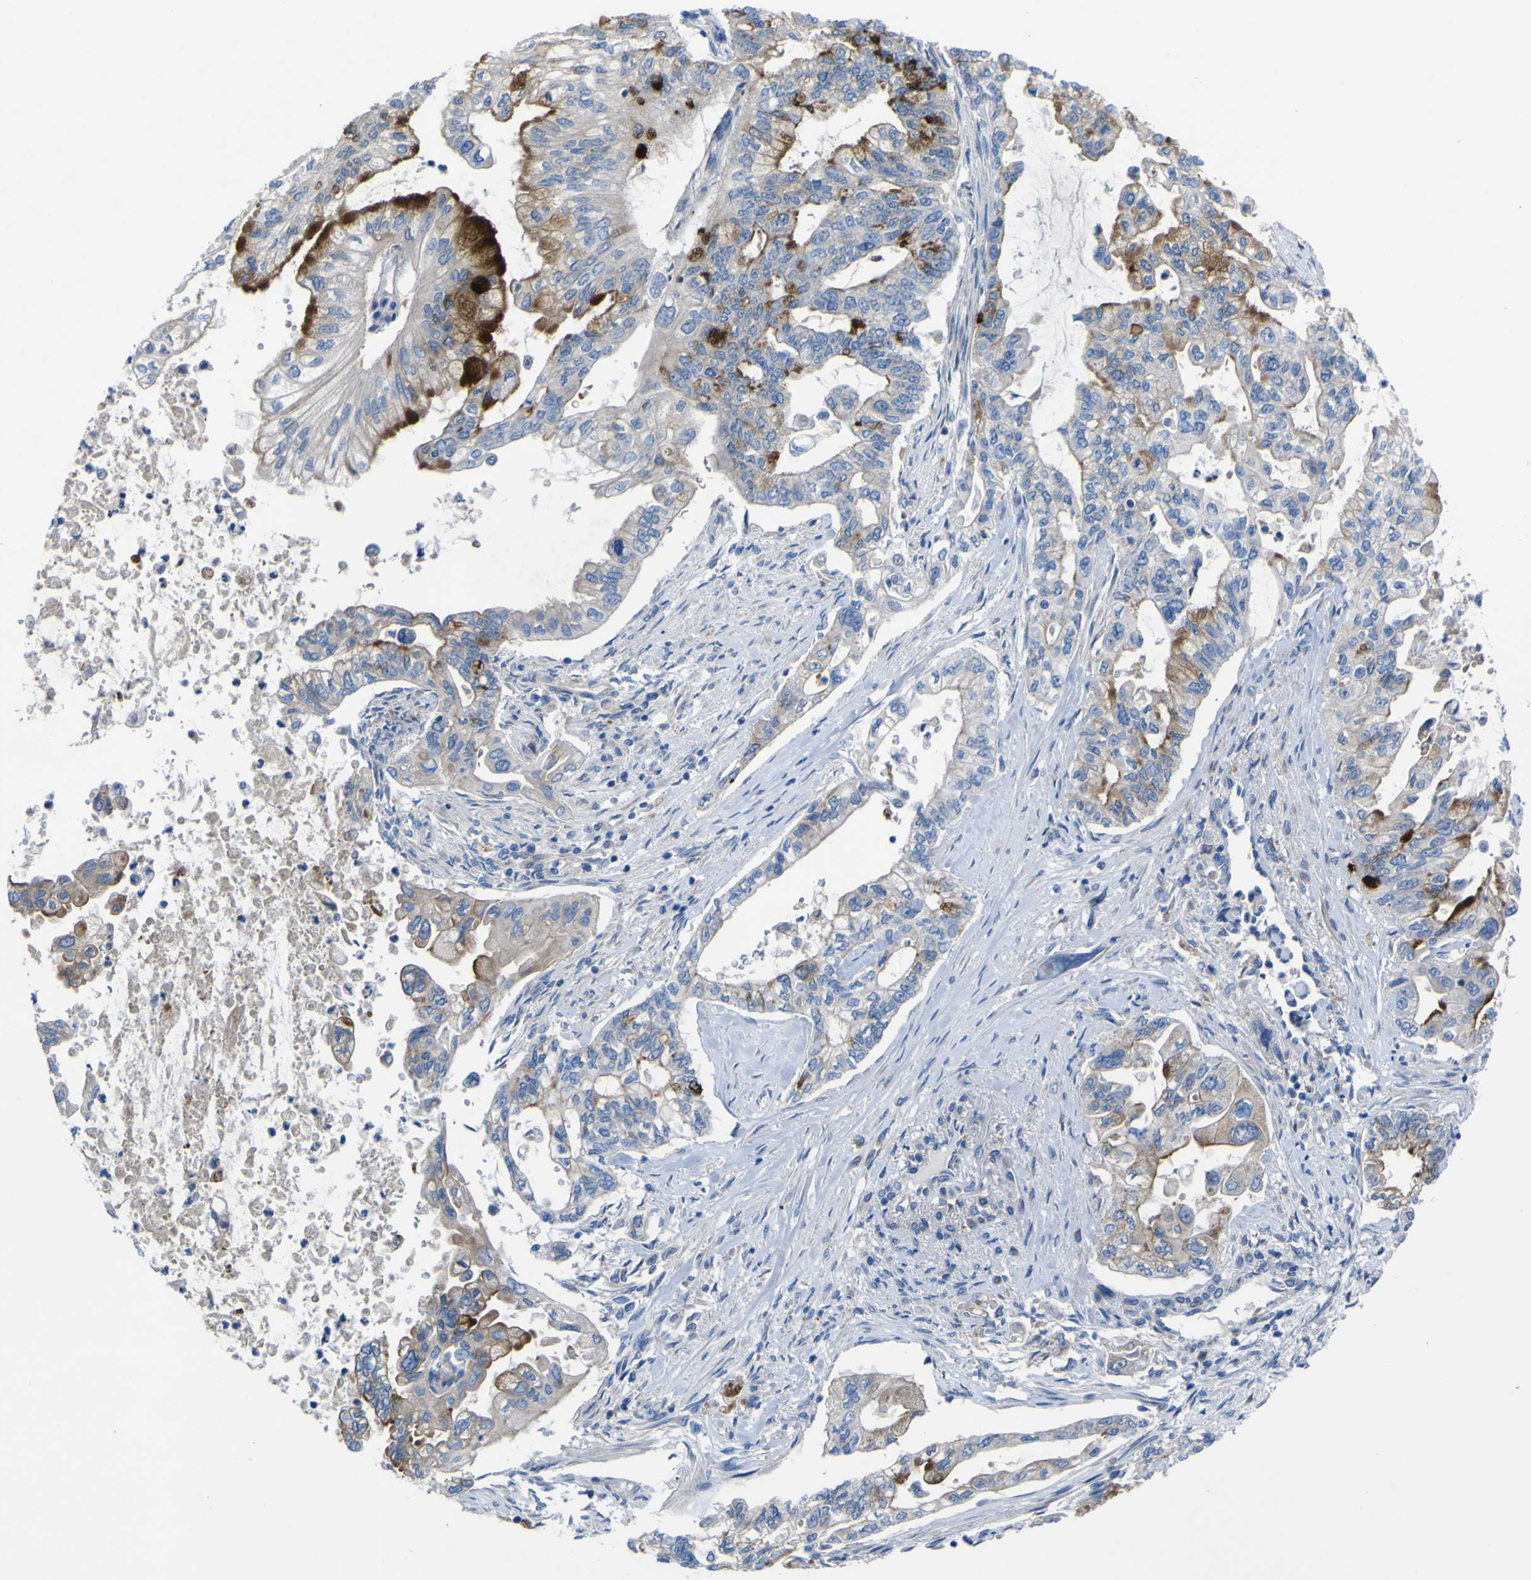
{"staining": {"intensity": "strong", "quantity": "<25%", "location": "cytoplasmic/membranous"}, "tissue": "pancreatic cancer", "cell_type": "Tumor cells", "image_type": "cancer", "snomed": [{"axis": "morphology", "description": "Normal tissue, NOS"}, {"axis": "topography", "description": "Pancreas"}], "caption": "Immunohistochemical staining of human pancreatic cancer reveals medium levels of strong cytoplasmic/membranous protein expression in about <25% of tumor cells. Ihc stains the protein of interest in brown and the nuclei are stained blue.", "gene": "CST3", "patient": {"sex": "male", "age": 42}}